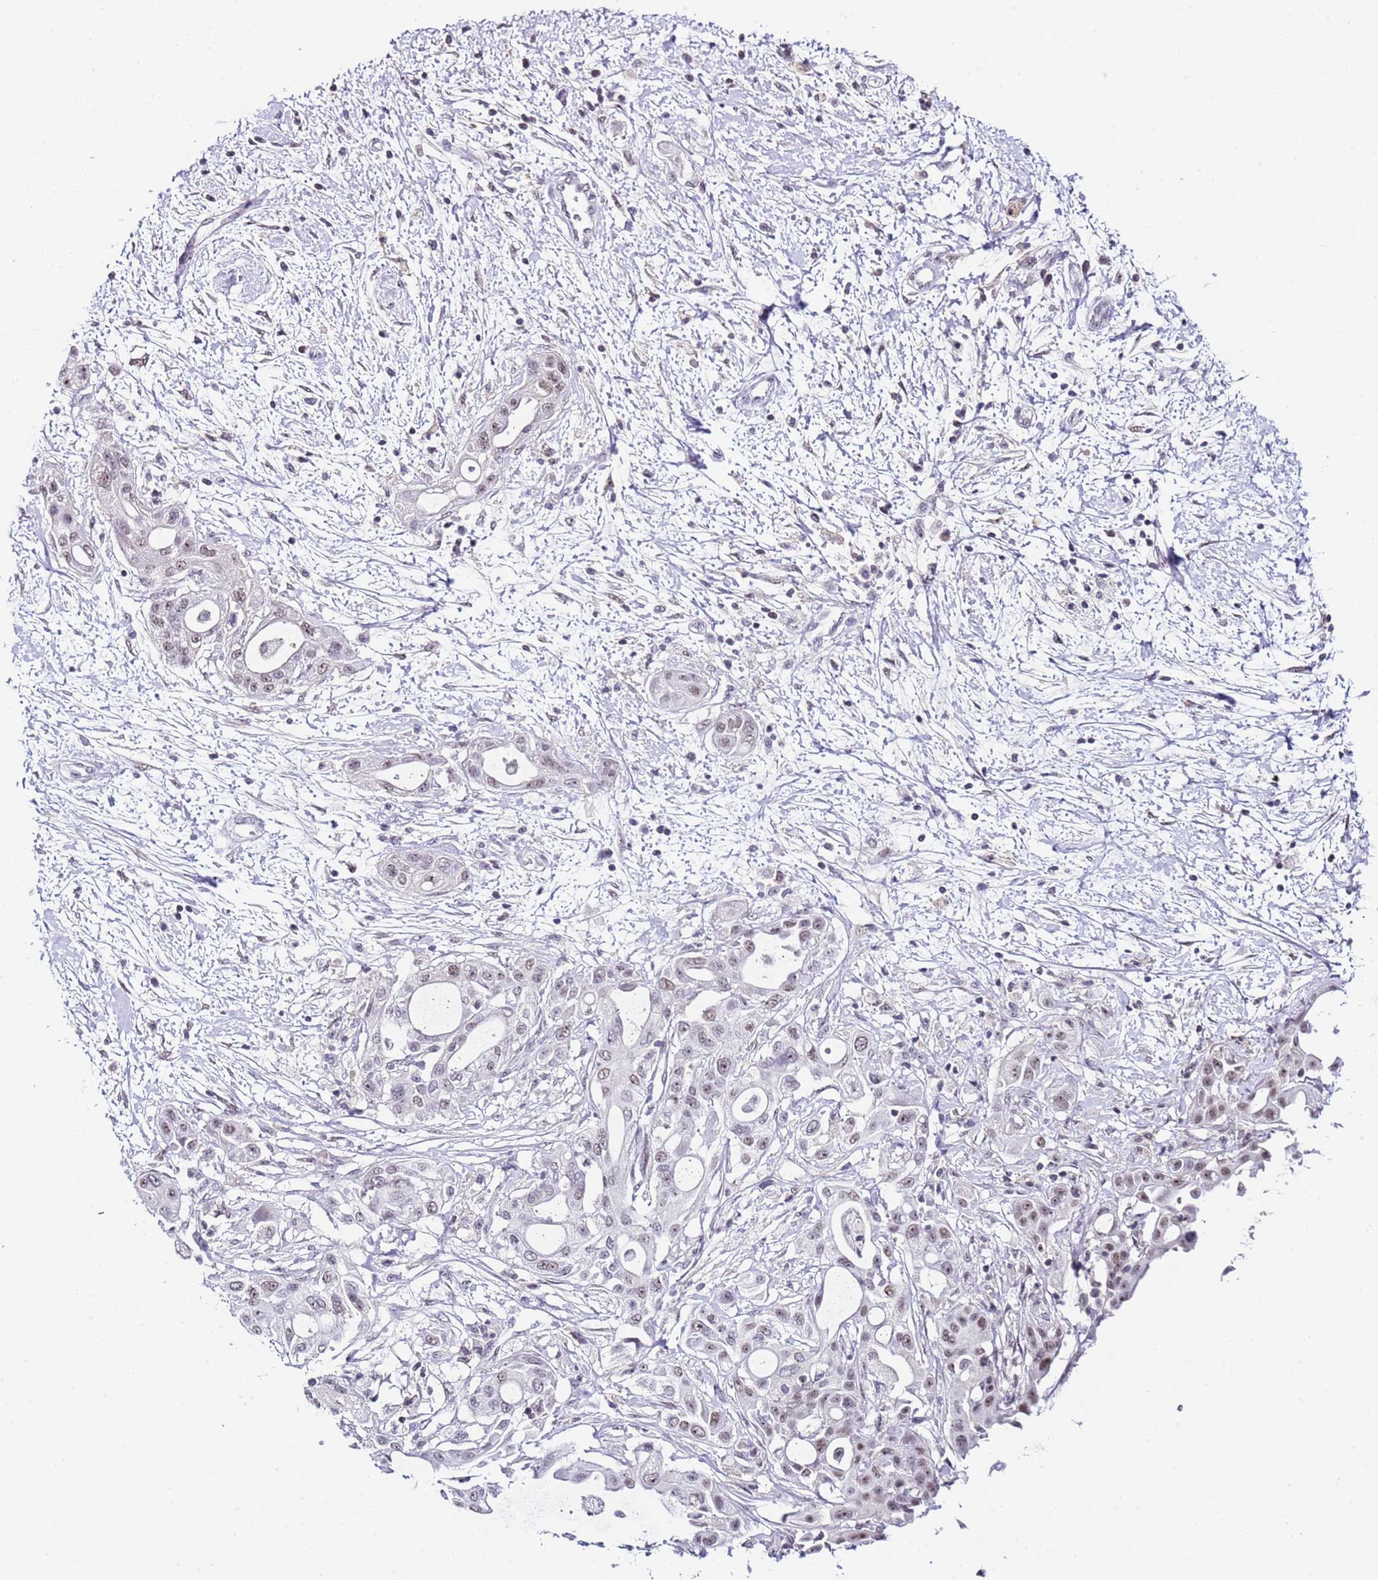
{"staining": {"intensity": "weak", "quantity": ">75%", "location": "nuclear"}, "tissue": "pancreatic cancer", "cell_type": "Tumor cells", "image_type": "cancer", "snomed": [{"axis": "morphology", "description": "Adenocarcinoma, NOS"}, {"axis": "topography", "description": "Pancreas"}], "caption": "Approximately >75% of tumor cells in adenocarcinoma (pancreatic) reveal weak nuclear protein expression as visualized by brown immunohistochemical staining.", "gene": "NOP56", "patient": {"sex": "male", "age": 68}}